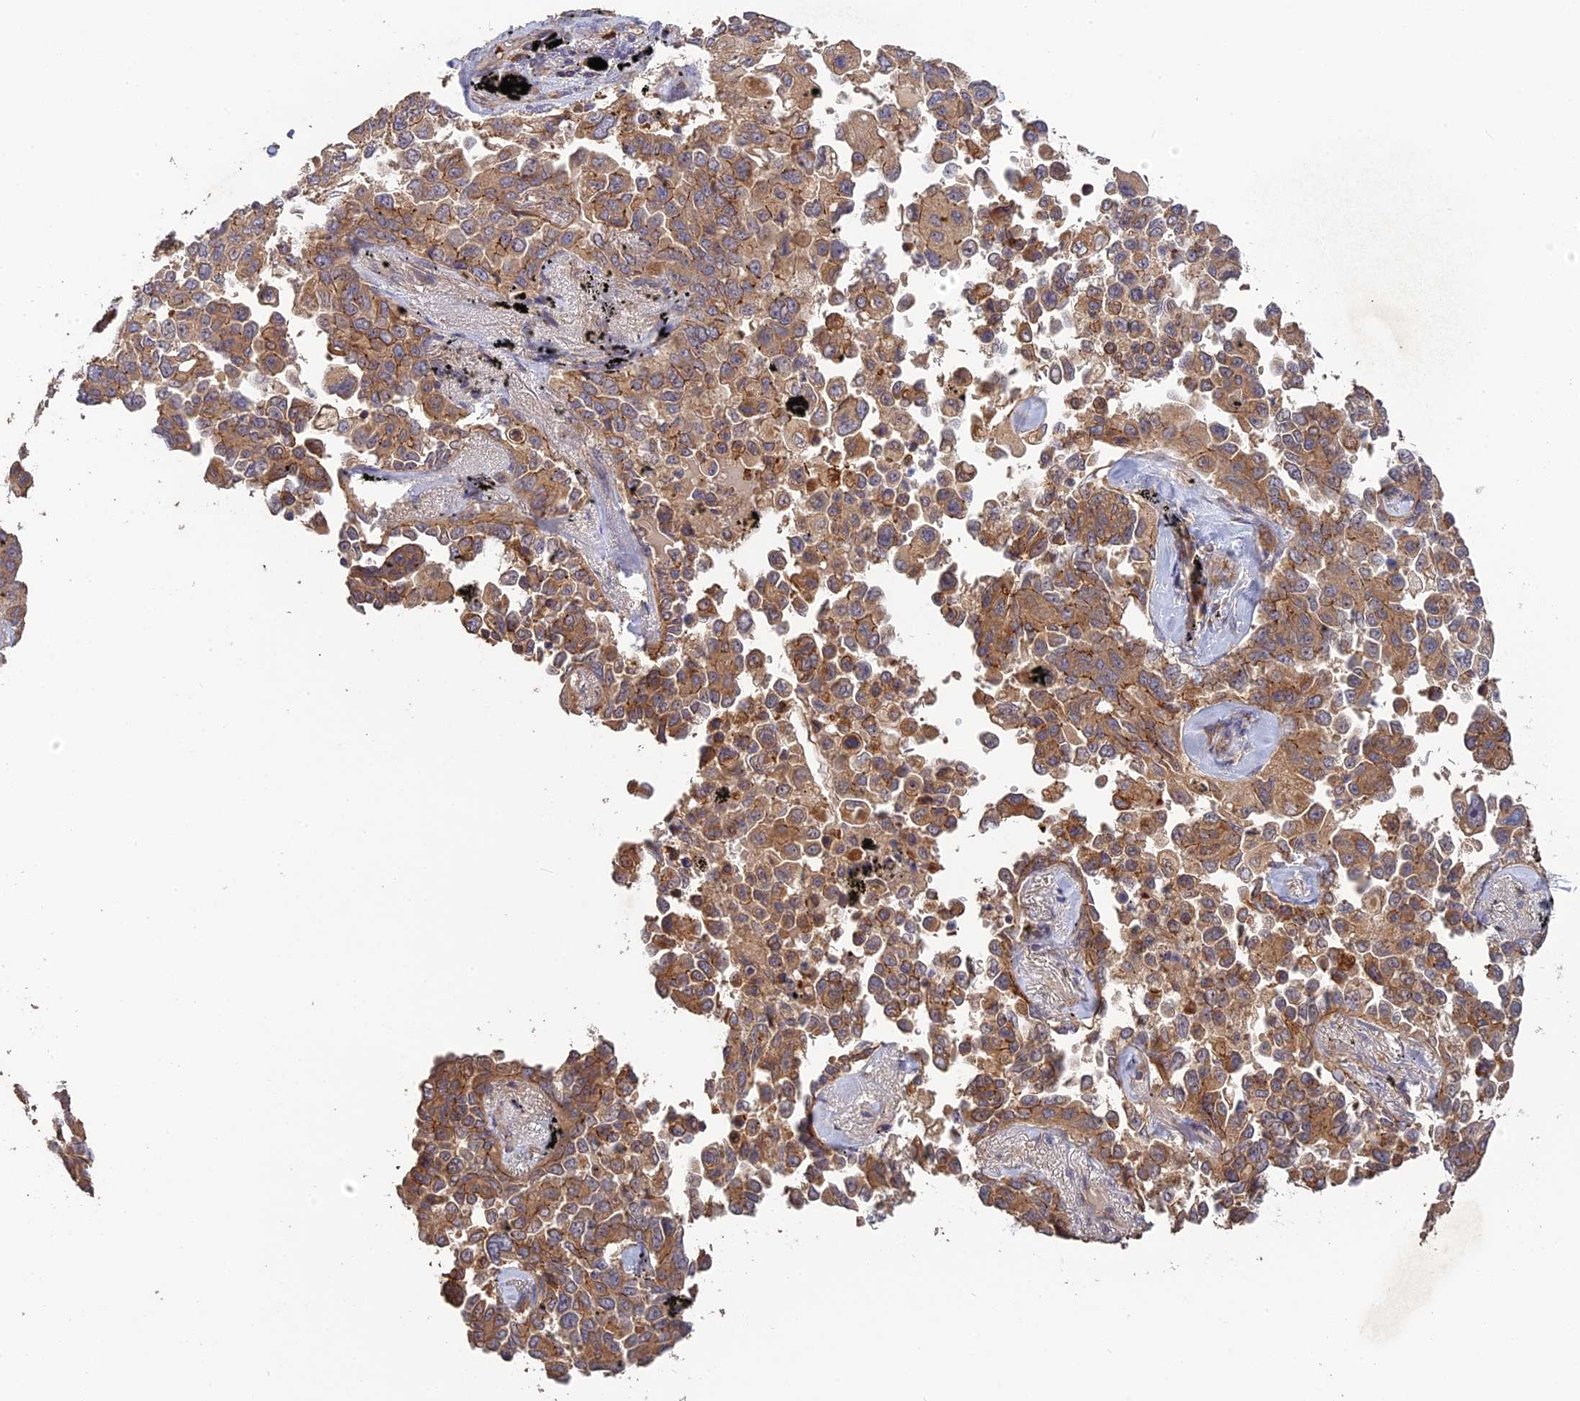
{"staining": {"intensity": "moderate", "quantity": ">75%", "location": "cytoplasmic/membranous"}, "tissue": "lung cancer", "cell_type": "Tumor cells", "image_type": "cancer", "snomed": [{"axis": "morphology", "description": "Adenocarcinoma, NOS"}, {"axis": "topography", "description": "Lung"}], "caption": "Human lung cancer stained with a brown dye reveals moderate cytoplasmic/membranous positive staining in about >75% of tumor cells.", "gene": "ARHGAP40", "patient": {"sex": "female", "age": 67}}